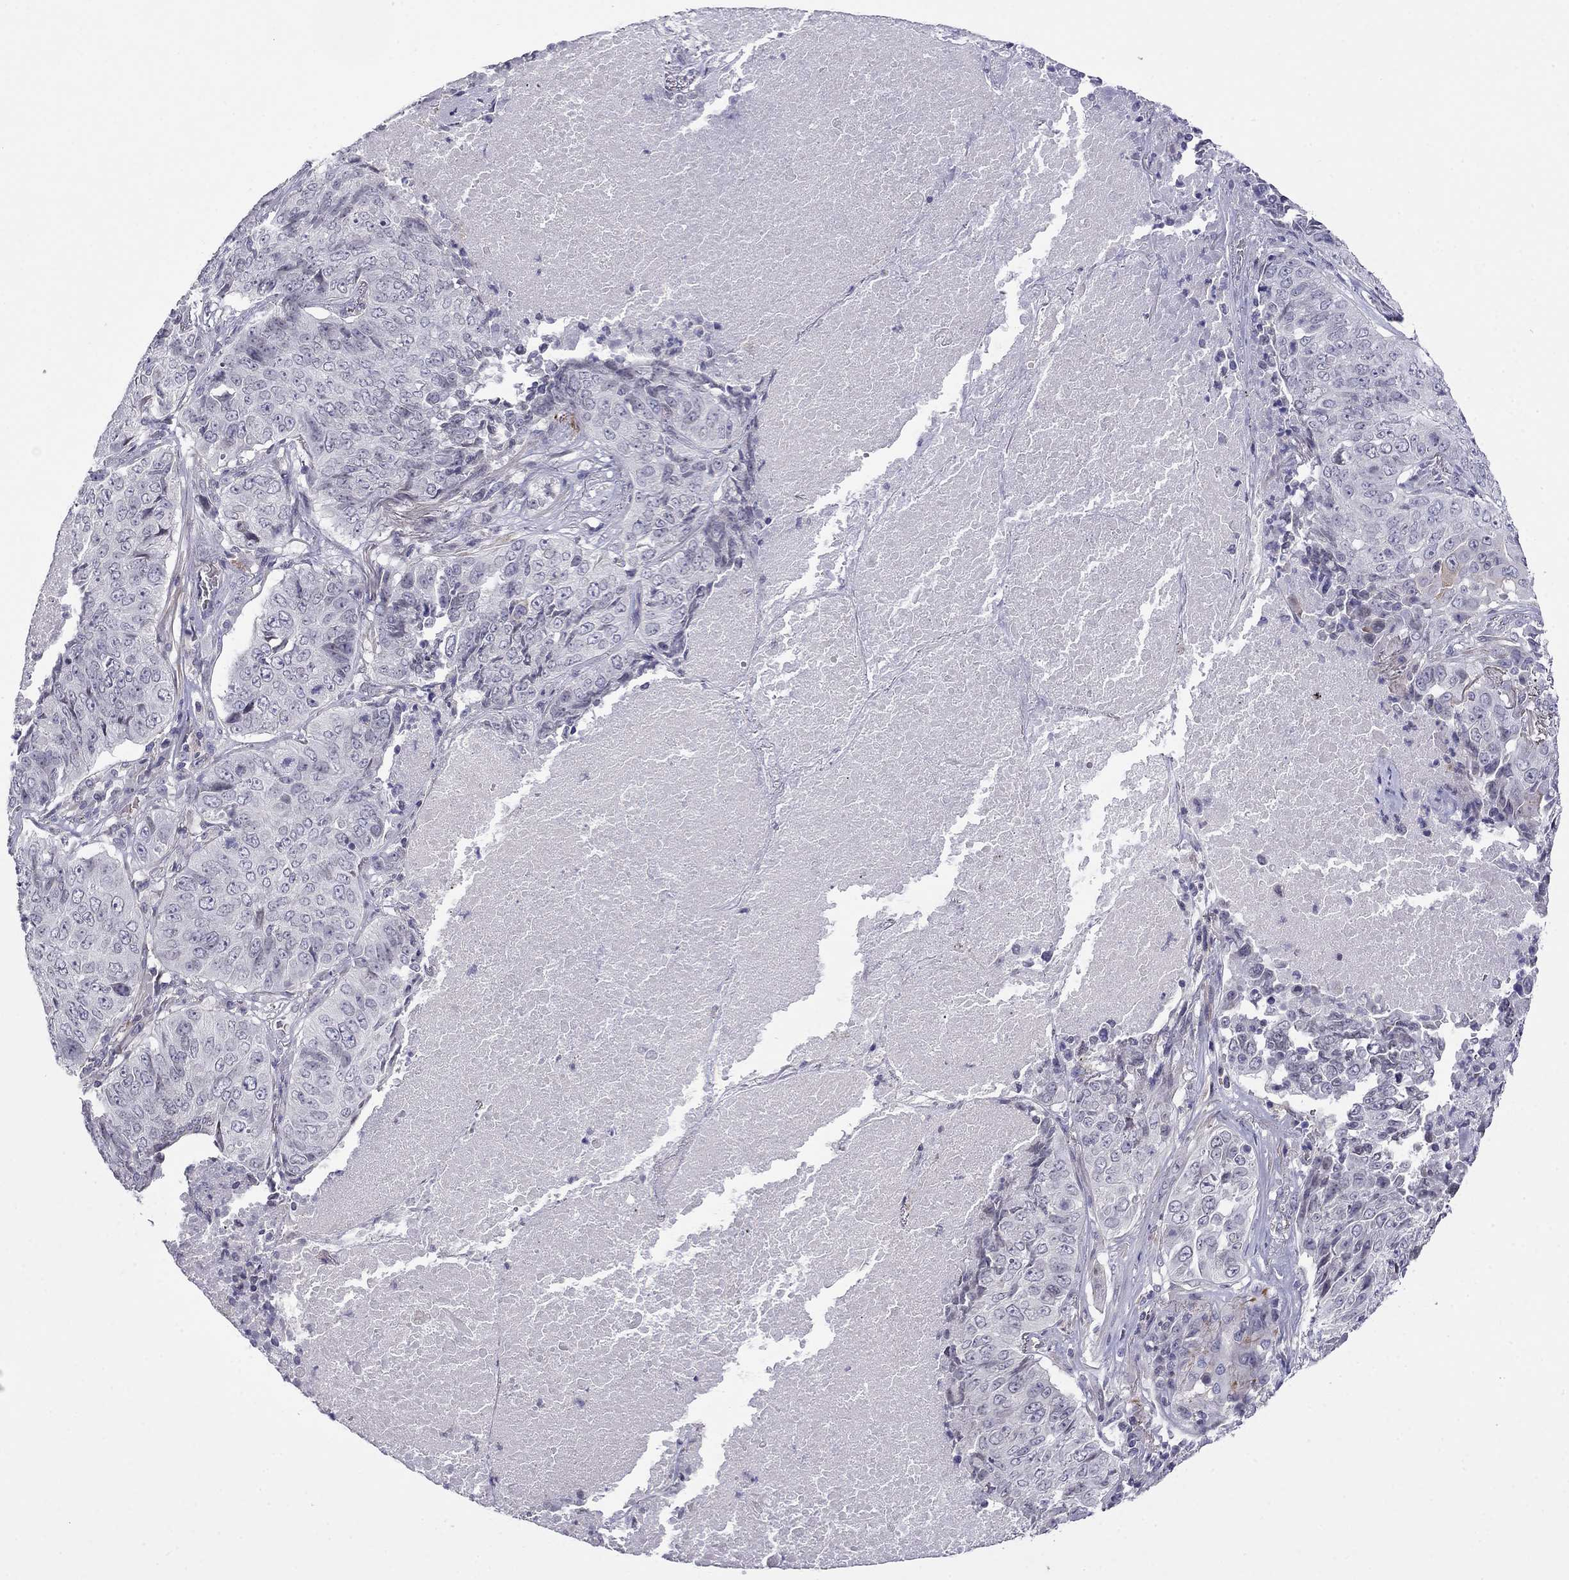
{"staining": {"intensity": "negative", "quantity": "none", "location": "none"}, "tissue": "lung cancer", "cell_type": "Tumor cells", "image_type": "cancer", "snomed": [{"axis": "morphology", "description": "Normal tissue, NOS"}, {"axis": "morphology", "description": "Squamous cell carcinoma, NOS"}, {"axis": "topography", "description": "Bronchus"}, {"axis": "topography", "description": "Lung"}], "caption": "A histopathology image of lung cancer (squamous cell carcinoma) stained for a protein exhibits no brown staining in tumor cells.", "gene": "PRR18", "patient": {"sex": "male", "age": 64}}